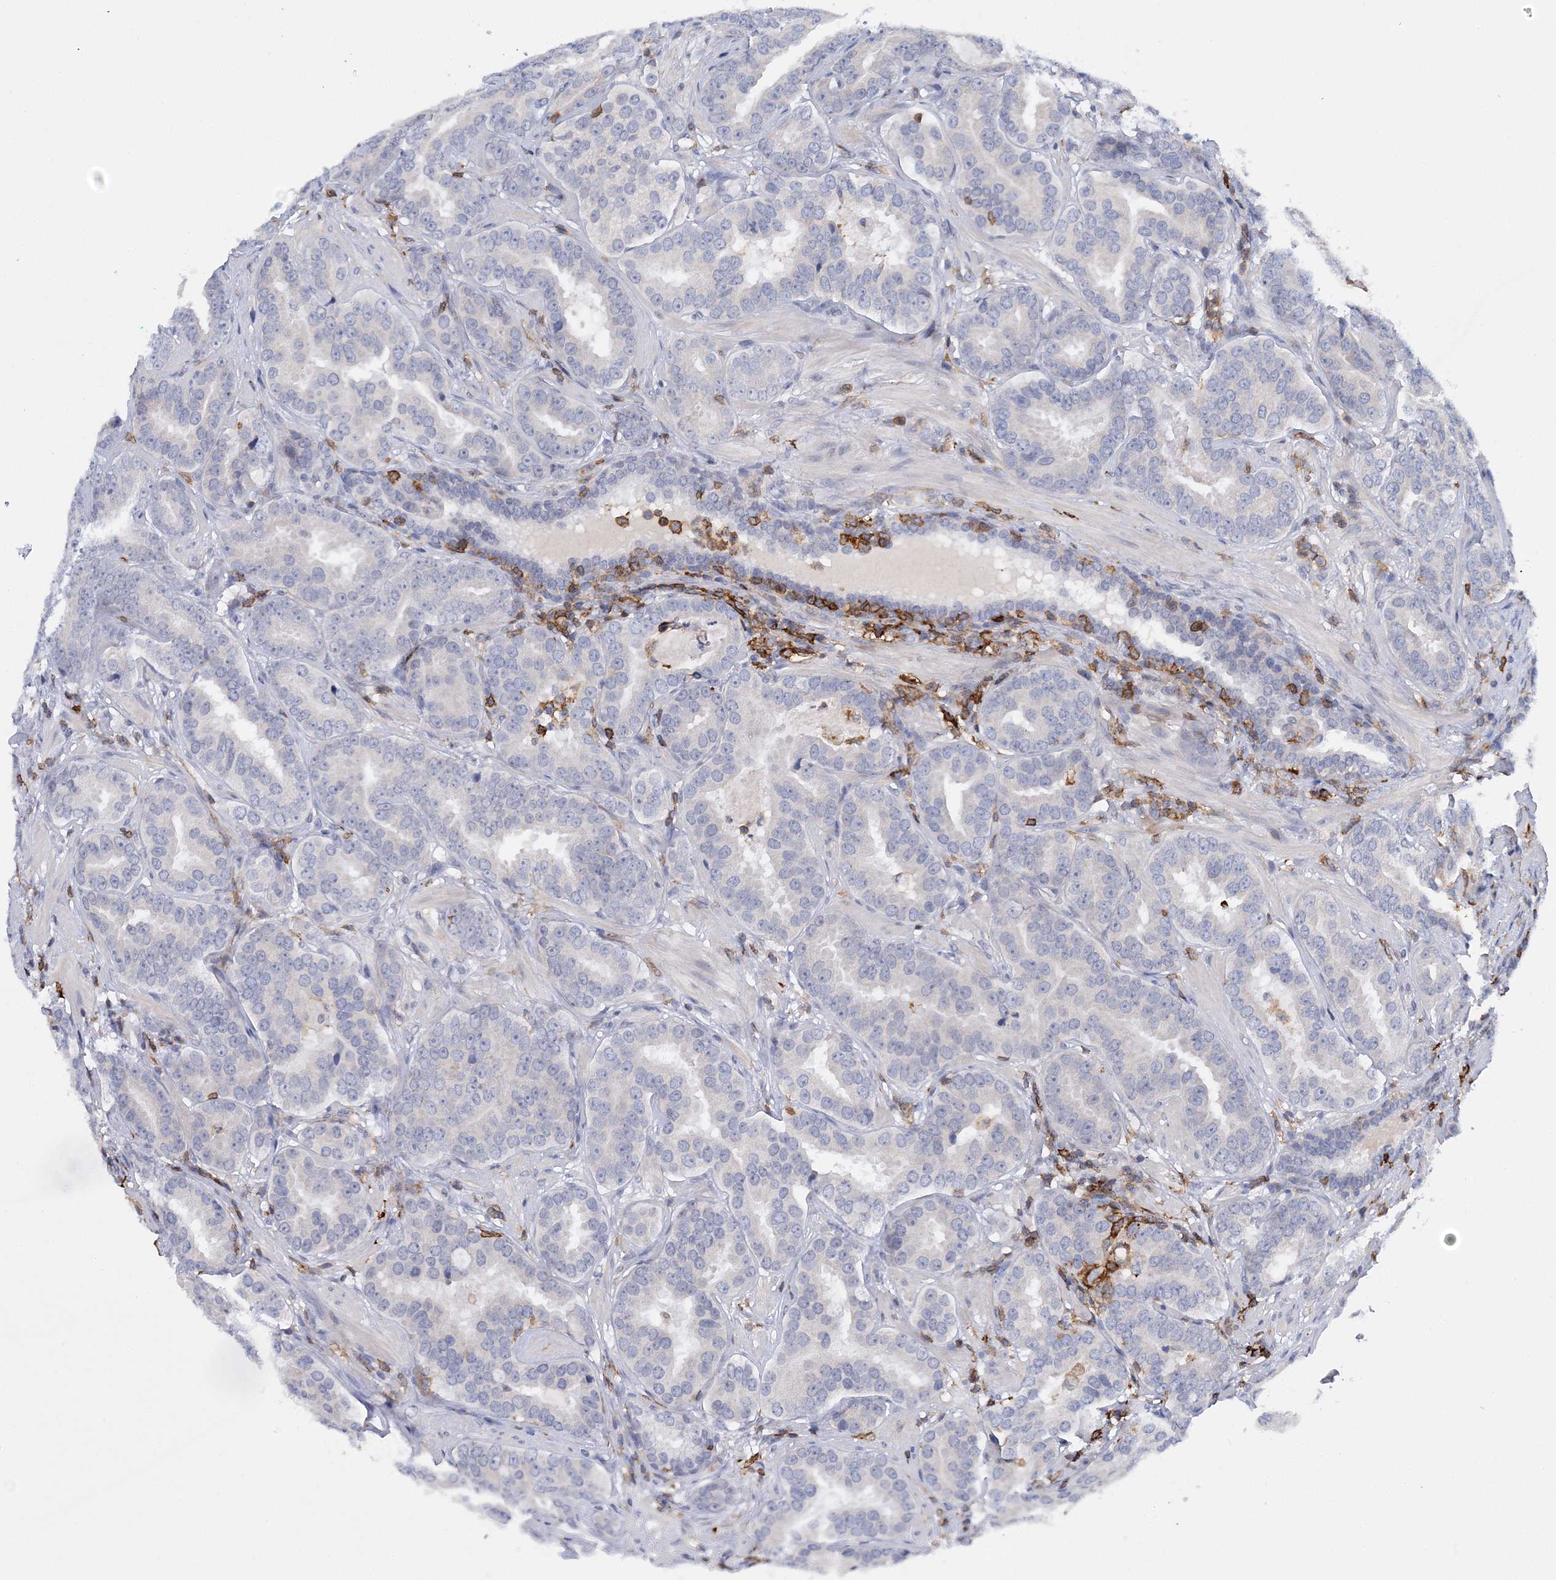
{"staining": {"intensity": "negative", "quantity": "none", "location": "none"}, "tissue": "prostate cancer", "cell_type": "Tumor cells", "image_type": "cancer", "snomed": [{"axis": "morphology", "description": "Adenocarcinoma, Low grade"}, {"axis": "topography", "description": "Prostate"}], "caption": "This is a micrograph of immunohistochemistry (IHC) staining of prostate cancer (low-grade adenocarcinoma), which shows no positivity in tumor cells.", "gene": "PRMT9", "patient": {"sex": "male", "age": 59}}